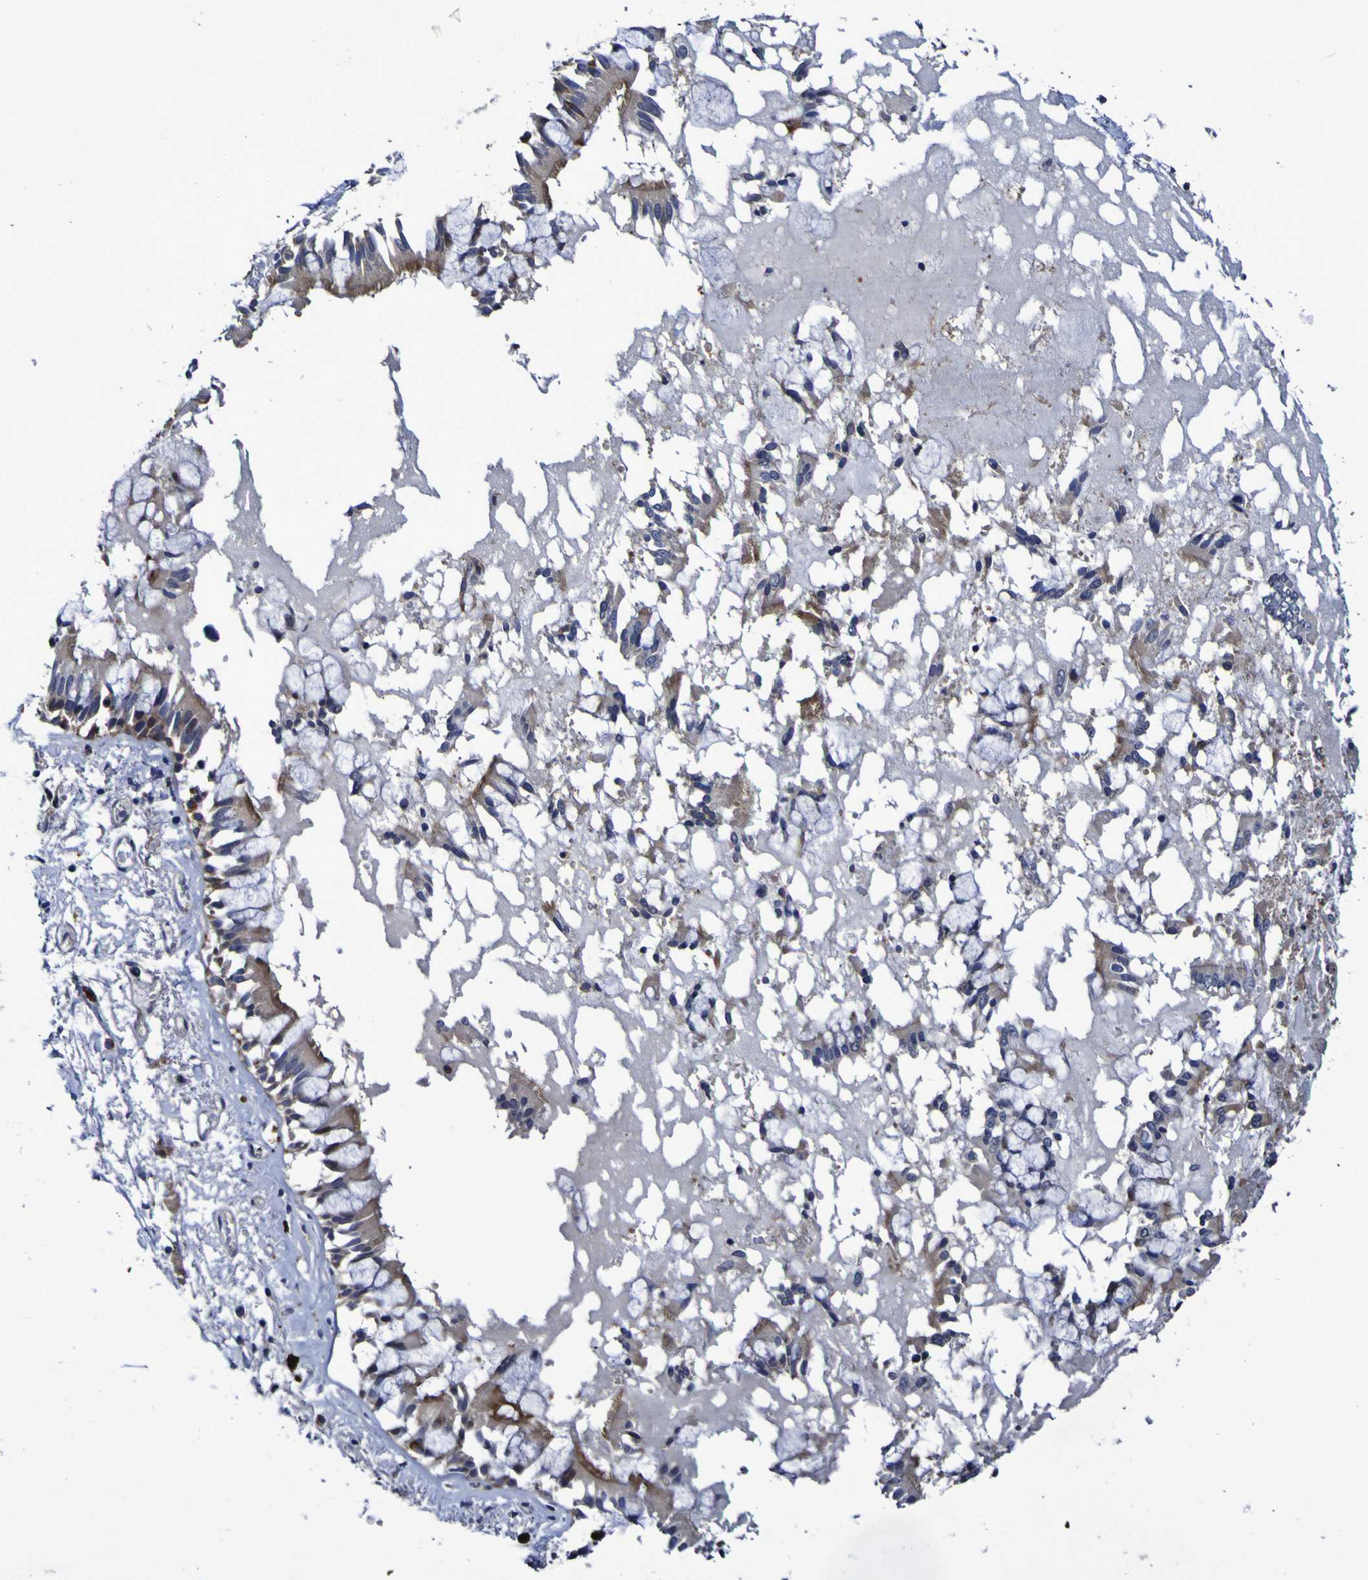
{"staining": {"intensity": "moderate", "quantity": ">75%", "location": "cytoplasmic/membranous,nuclear"}, "tissue": "bronchus", "cell_type": "Respiratory epithelial cells", "image_type": "normal", "snomed": [{"axis": "morphology", "description": "Normal tissue, NOS"}, {"axis": "morphology", "description": "Inflammation, NOS"}, {"axis": "topography", "description": "Cartilage tissue"}, {"axis": "topography", "description": "Lung"}], "caption": "Normal bronchus displays moderate cytoplasmic/membranous,nuclear staining in approximately >75% of respiratory epithelial cells, visualized by immunohistochemistry. Nuclei are stained in blue.", "gene": "MGLL", "patient": {"sex": "male", "age": 71}}